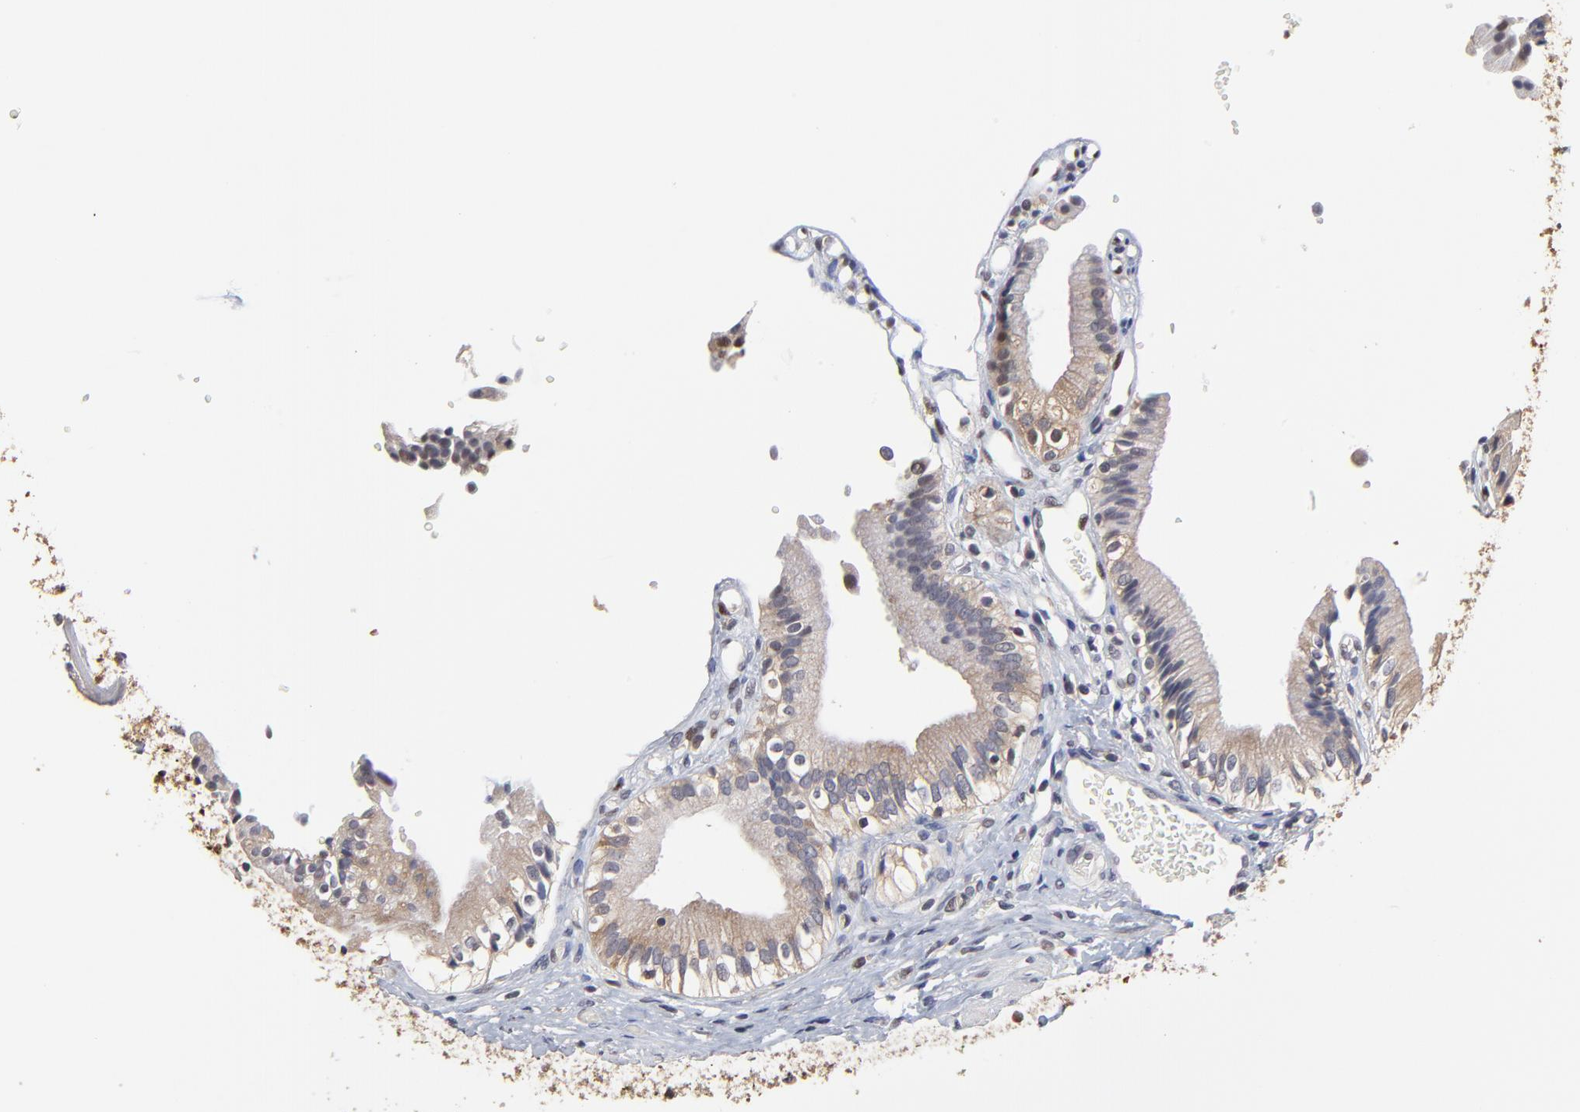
{"staining": {"intensity": "moderate", "quantity": ">75%", "location": "cytoplasmic/membranous"}, "tissue": "gallbladder", "cell_type": "Glandular cells", "image_type": "normal", "snomed": [{"axis": "morphology", "description": "Normal tissue, NOS"}, {"axis": "topography", "description": "Gallbladder"}], "caption": "Gallbladder stained with a brown dye exhibits moderate cytoplasmic/membranous positive positivity in approximately >75% of glandular cells.", "gene": "CCT2", "patient": {"sex": "male", "age": 65}}